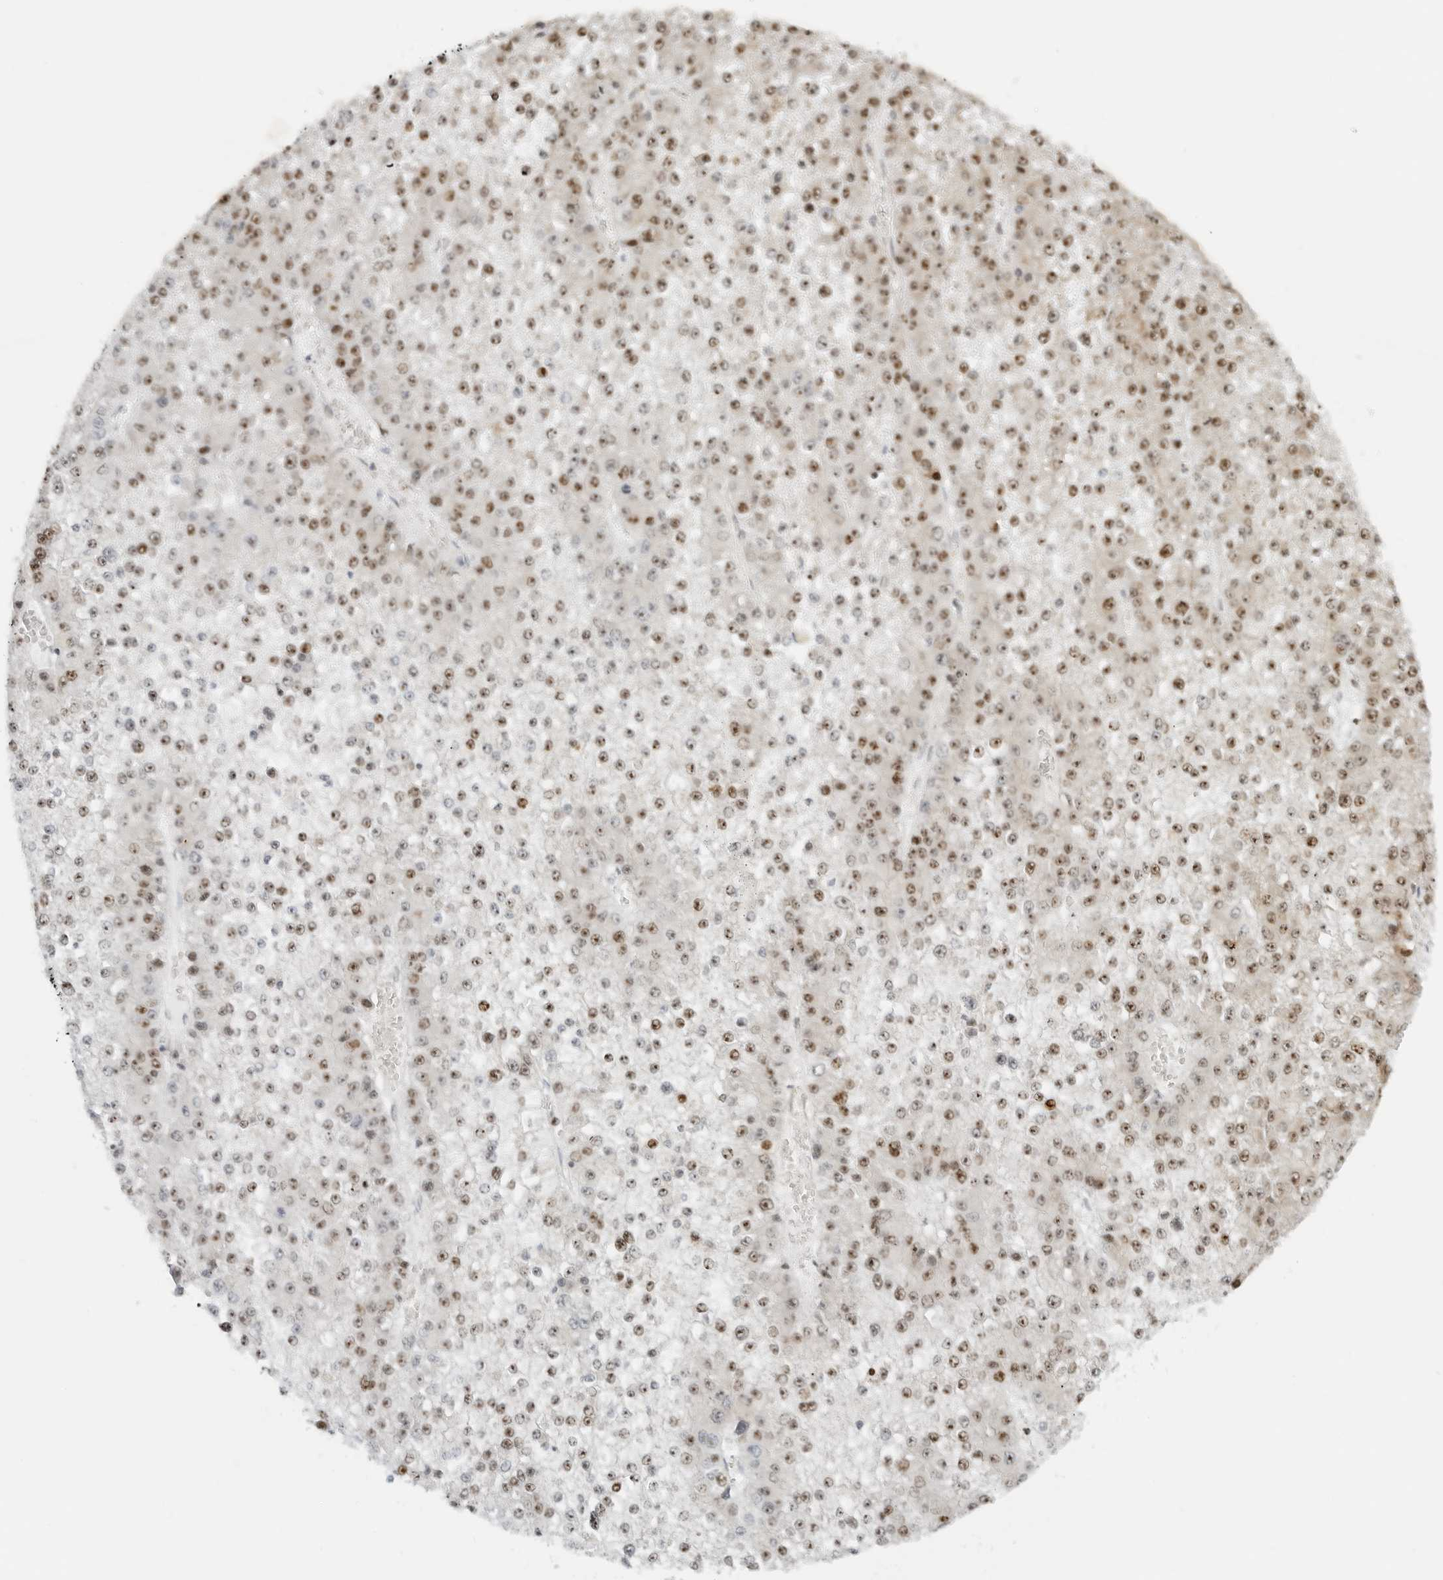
{"staining": {"intensity": "moderate", "quantity": "25%-75%", "location": "nuclear"}, "tissue": "liver cancer", "cell_type": "Tumor cells", "image_type": "cancer", "snomed": [{"axis": "morphology", "description": "Carcinoma, Hepatocellular, NOS"}, {"axis": "topography", "description": "Liver"}], "caption": "The immunohistochemical stain labels moderate nuclear positivity in tumor cells of liver hepatocellular carcinoma tissue.", "gene": "RIMKLA", "patient": {"sex": "female", "age": 73}}